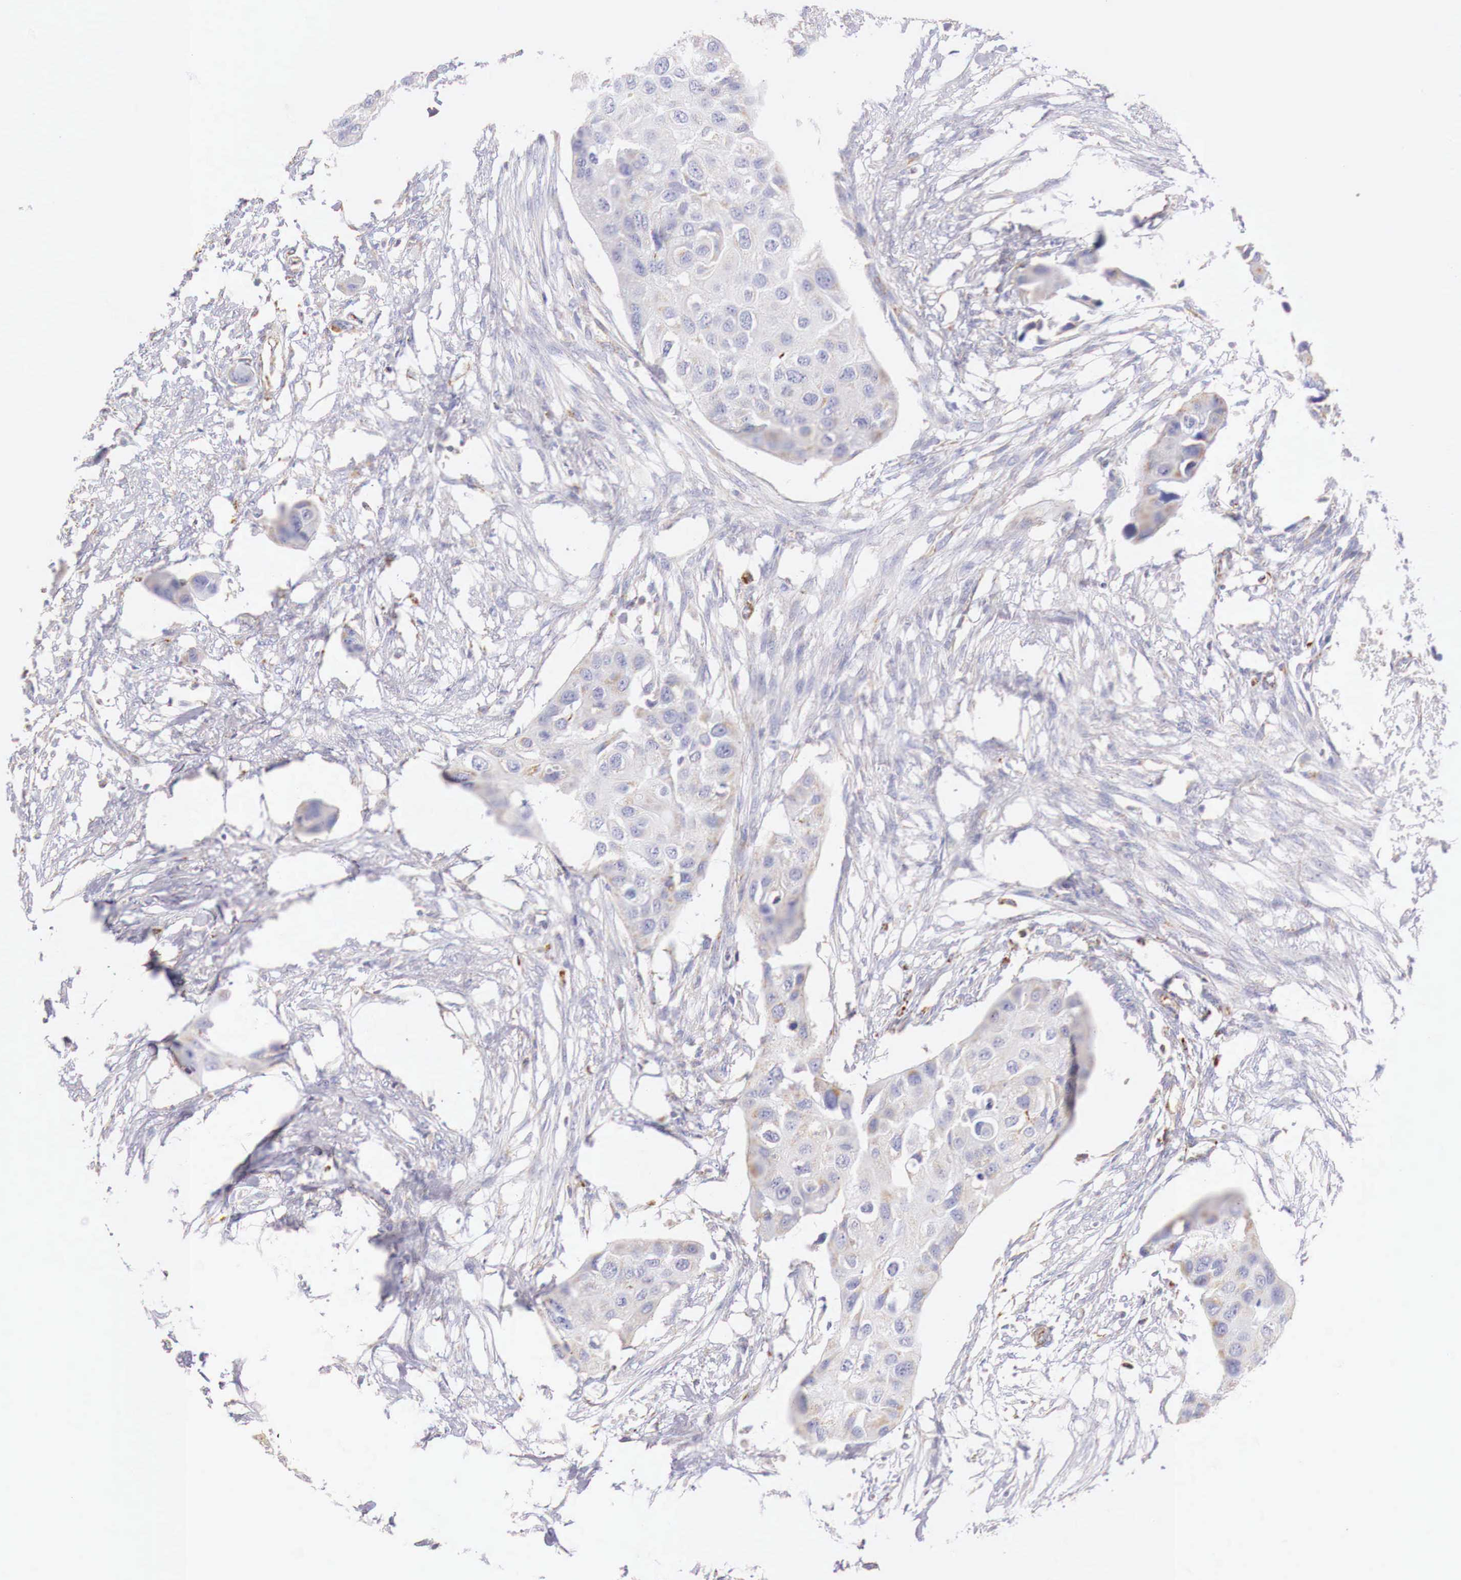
{"staining": {"intensity": "weak", "quantity": "<25%", "location": "cytoplasmic/membranous"}, "tissue": "urothelial cancer", "cell_type": "Tumor cells", "image_type": "cancer", "snomed": [{"axis": "morphology", "description": "Urothelial carcinoma, High grade"}, {"axis": "topography", "description": "Urinary bladder"}], "caption": "The image exhibits no staining of tumor cells in urothelial cancer. The staining was performed using DAB to visualize the protein expression in brown, while the nuclei were stained in blue with hematoxylin (Magnification: 20x).", "gene": "IDH3G", "patient": {"sex": "male", "age": 55}}